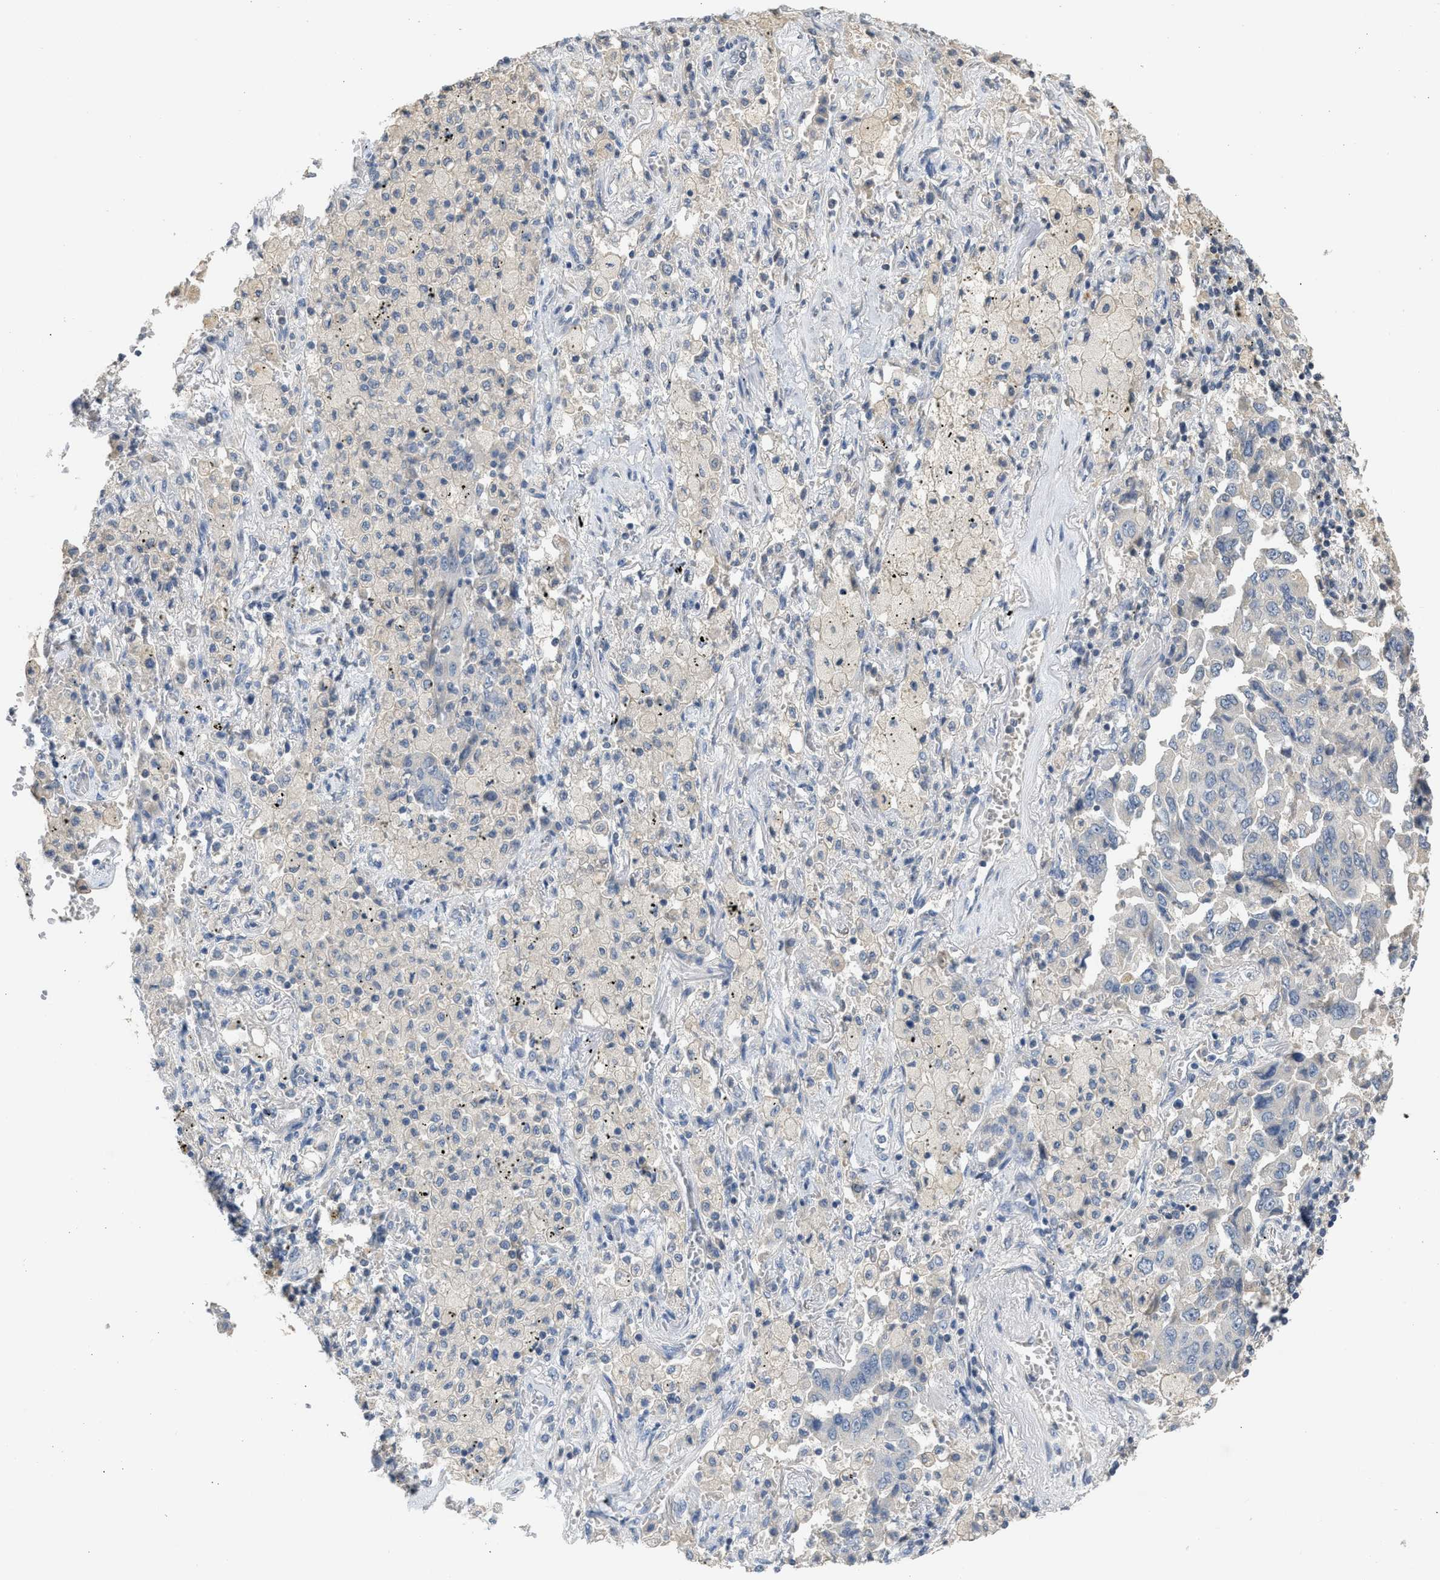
{"staining": {"intensity": "negative", "quantity": "none", "location": "none"}, "tissue": "lung cancer", "cell_type": "Tumor cells", "image_type": "cancer", "snomed": [{"axis": "morphology", "description": "Adenocarcinoma, NOS"}, {"axis": "topography", "description": "Lung"}], "caption": "Tumor cells are negative for brown protein staining in lung cancer (adenocarcinoma).", "gene": "SULT2A1", "patient": {"sex": "female", "age": 65}}